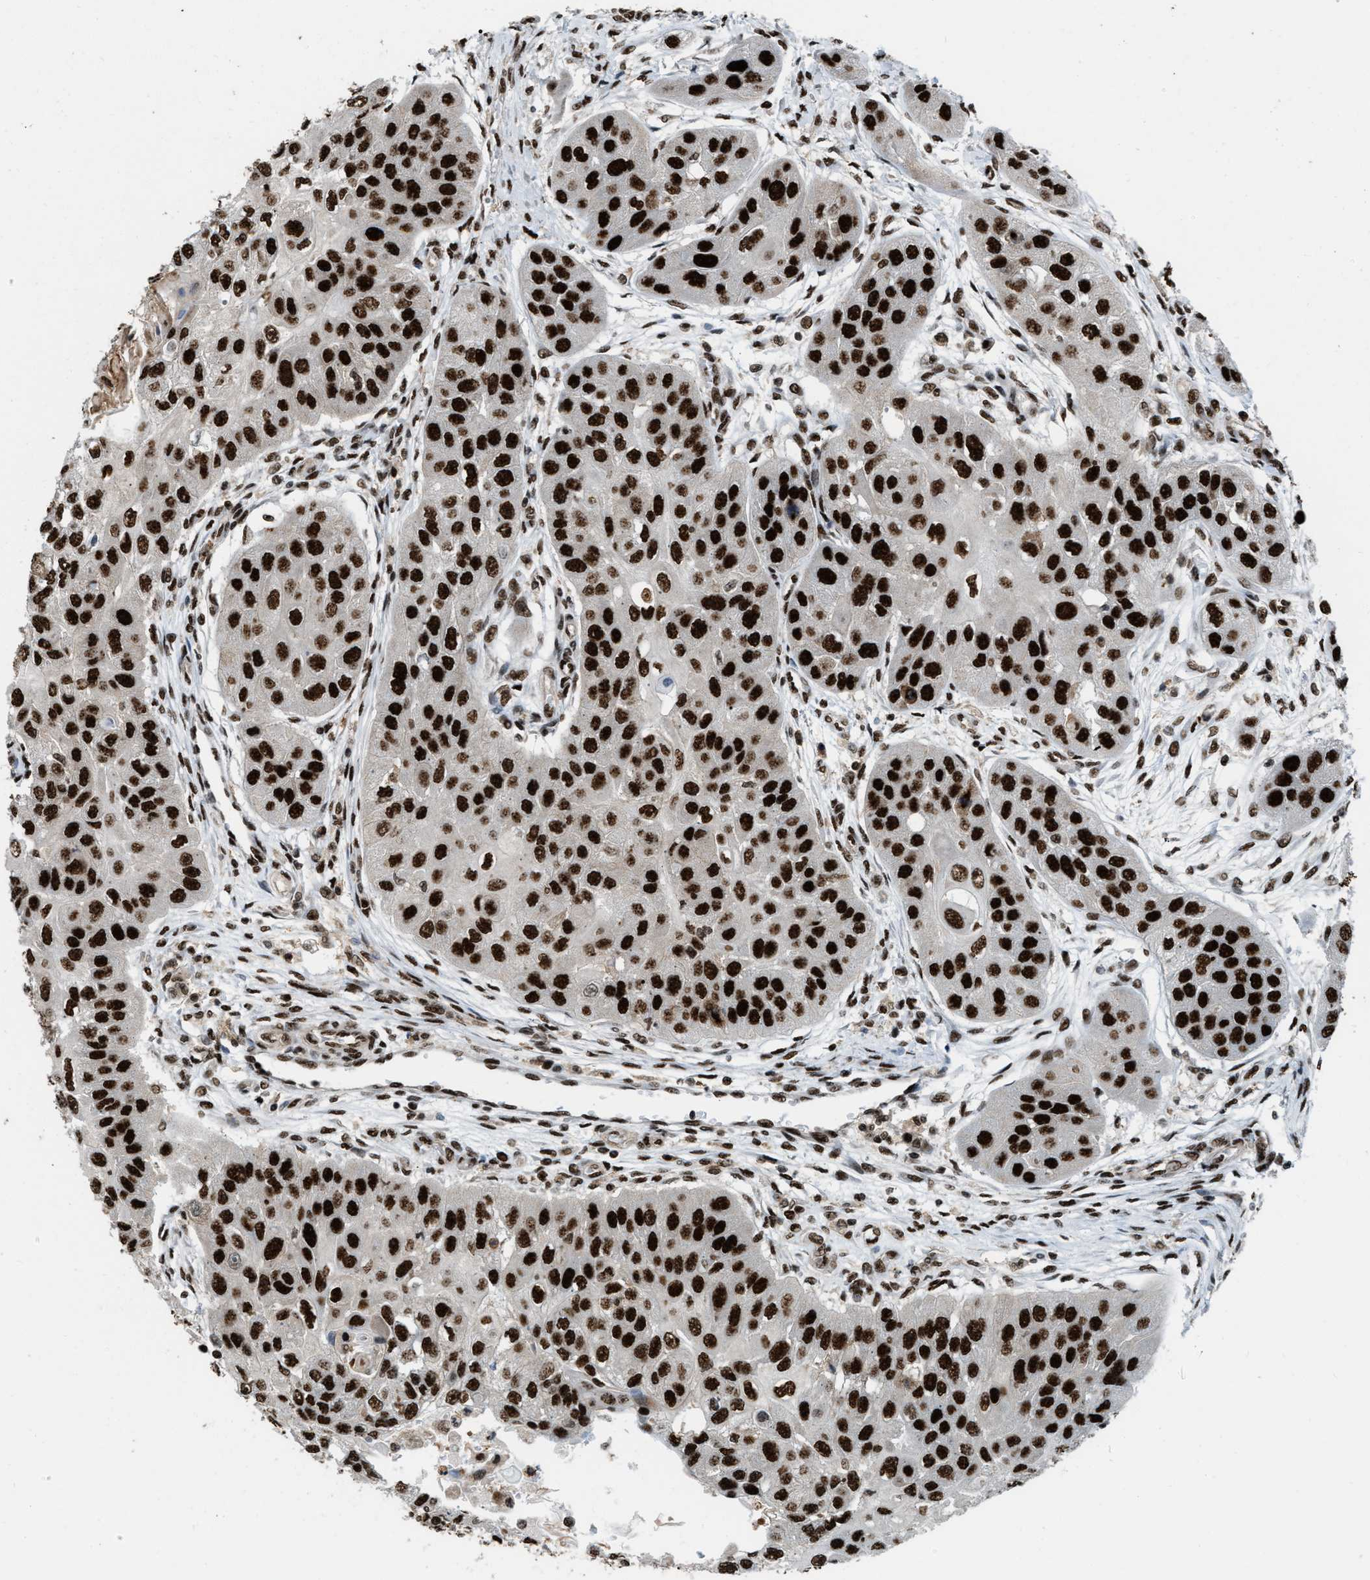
{"staining": {"intensity": "strong", "quantity": ">75%", "location": "nuclear"}, "tissue": "head and neck cancer", "cell_type": "Tumor cells", "image_type": "cancer", "snomed": [{"axis": "morphology", "description": "Normal tissue, NOS"}, {"axis": "morphology", "description": "Squamous cell carcinoma, NOS"}, {"axis": "topography", "description": "Skeletal muscle"}, {"axis": "topography", "description": "Head-Neck"}], "caption": "The histopathology image exhibits staining of head and neck cancer (squamous cell carcinoma), revealing strong nuclear protein positivity (brown color) within tumor cells.", "gene": "NUMA1", "patient": {"sex": "male", "age": 51}}